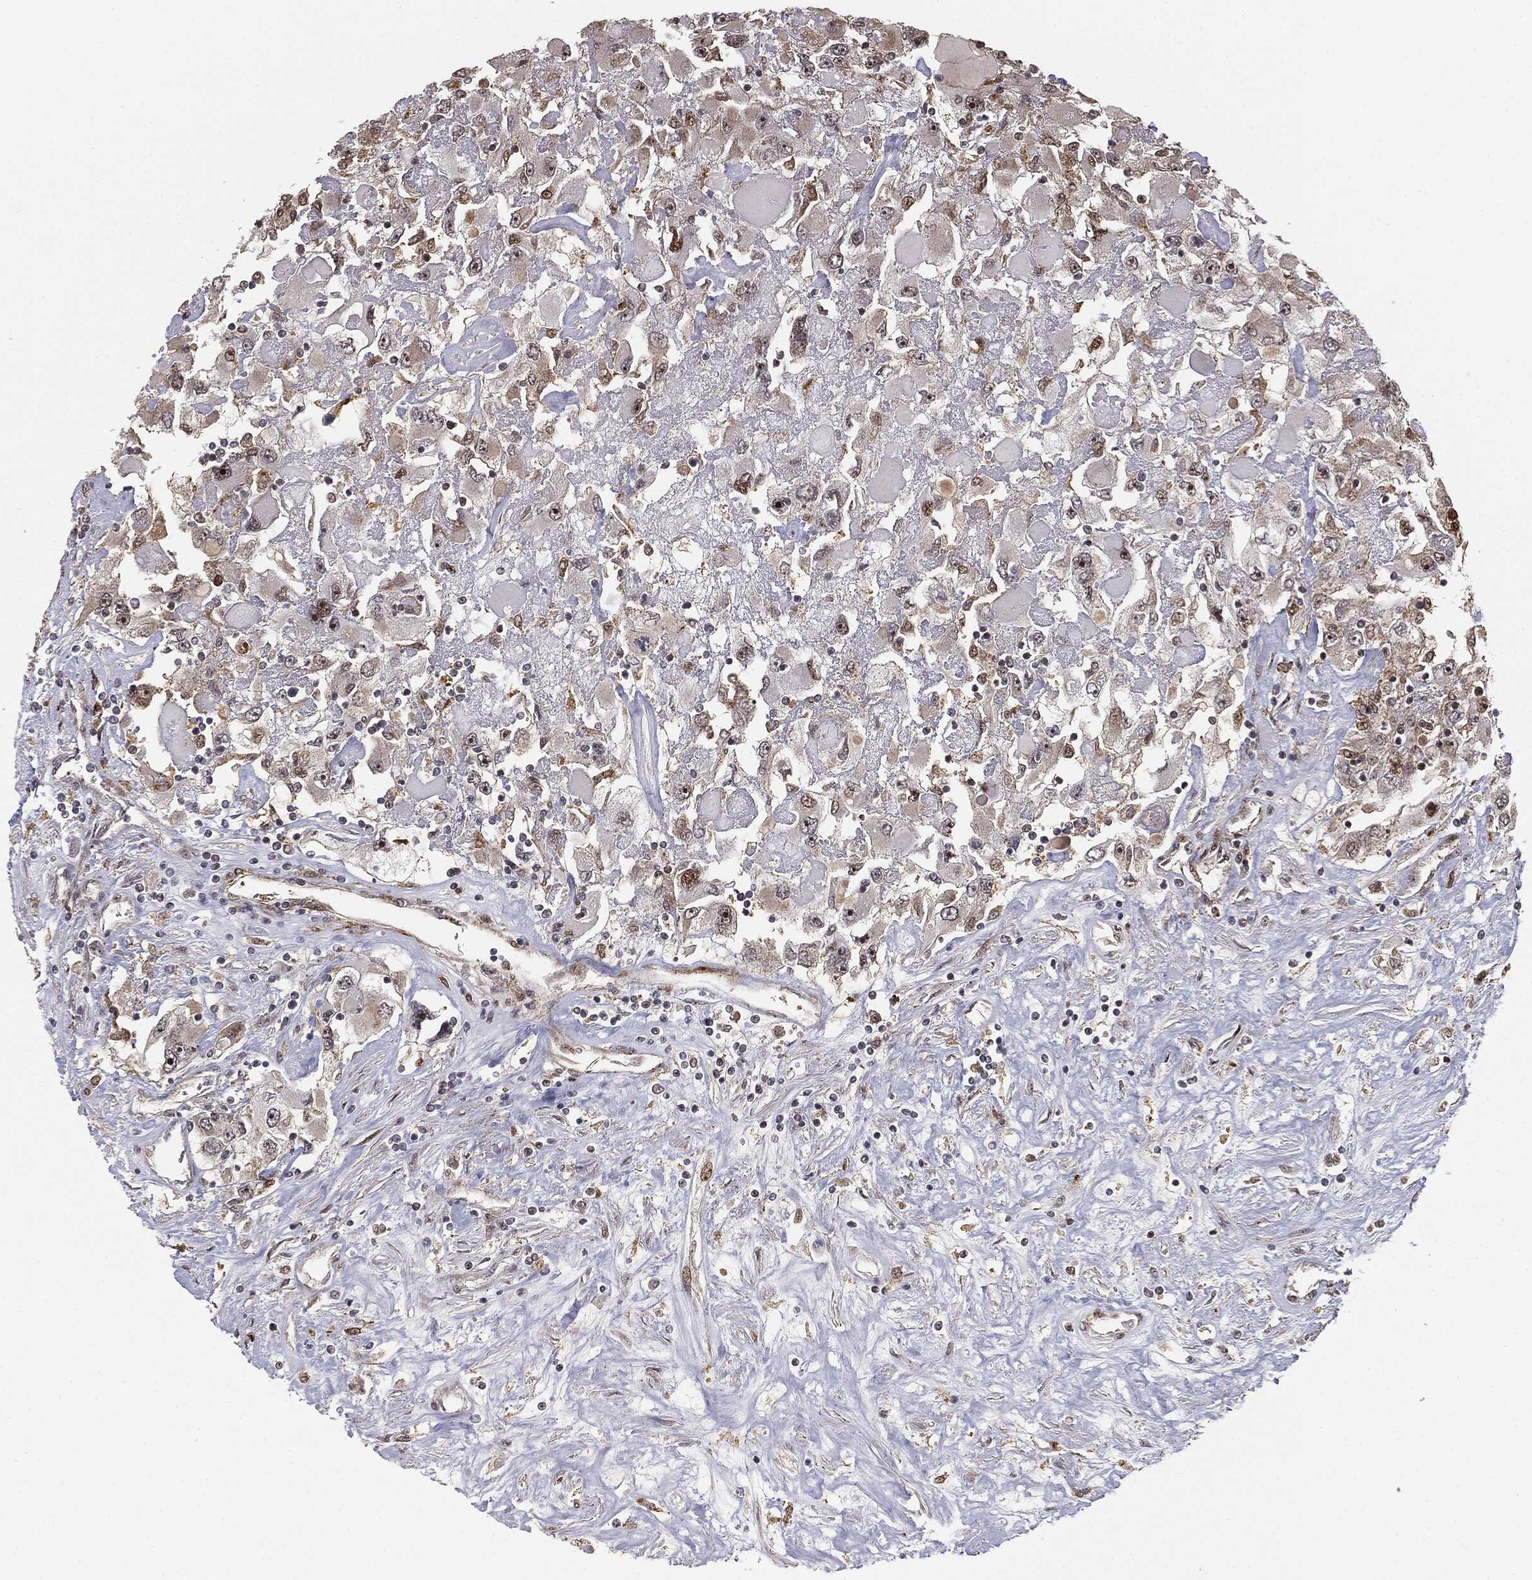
{"staining": {"intensity": "negative", "quantity": "none", "location": "none"}, "tissue": "renal cancer", "cell_type": "Tumor cells", "image_type": "cancer", "snomed": [{"axis": "morphology", "description": "Adenocarcinoma, NOS"}, {"axis": "topography", "description": "Kidney"}], "caption": "IHC photomicrograph of renal cancer stained for a protein (brown), which demonstrates no expression in tumor cells.", "gene": "PTEN", "patient": {"sex": "female", "age": 52}}